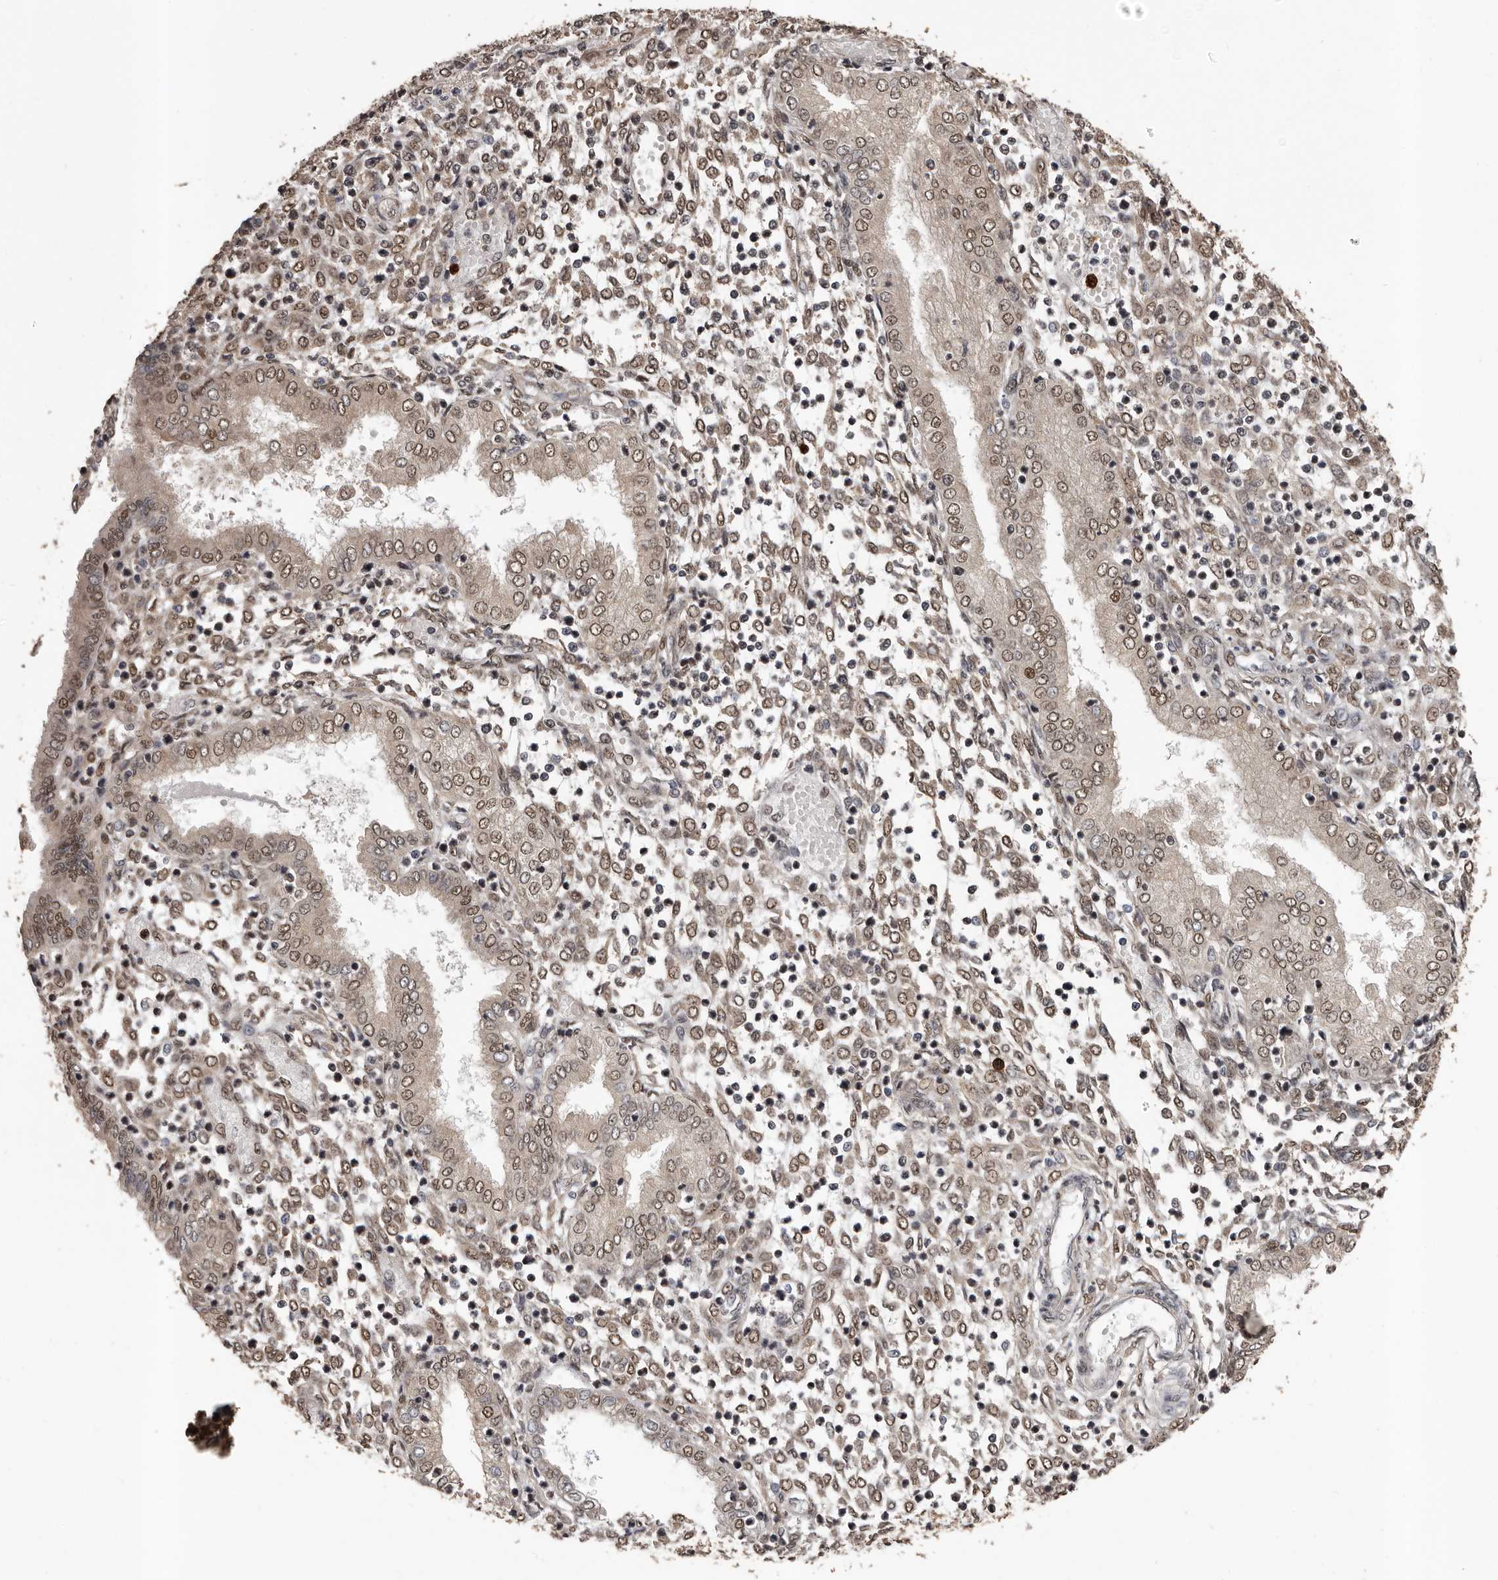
{"staining": {"intensity": "weak", "quantity": "25%-75%", "location": "cytoplasmic/membranous,nuclear"}, "tissue": "endometrium", "cell_type": "Cells in endometrial stroma", "image_type": "normal", "snomed": [{"axis": "morphology", "description": "Normal tissue, NOS"}, {"axis": "topography", "description": "Endometrium"}], "caption": "This is a photomicrograph of IHC staining of benign endometrium, which shows weak staining in the cytoplasmic/membranous,nuclear of cells in endometrial stroma.", "gene": "VPS37A", "patient": {"sex": "female", "age": 53}}